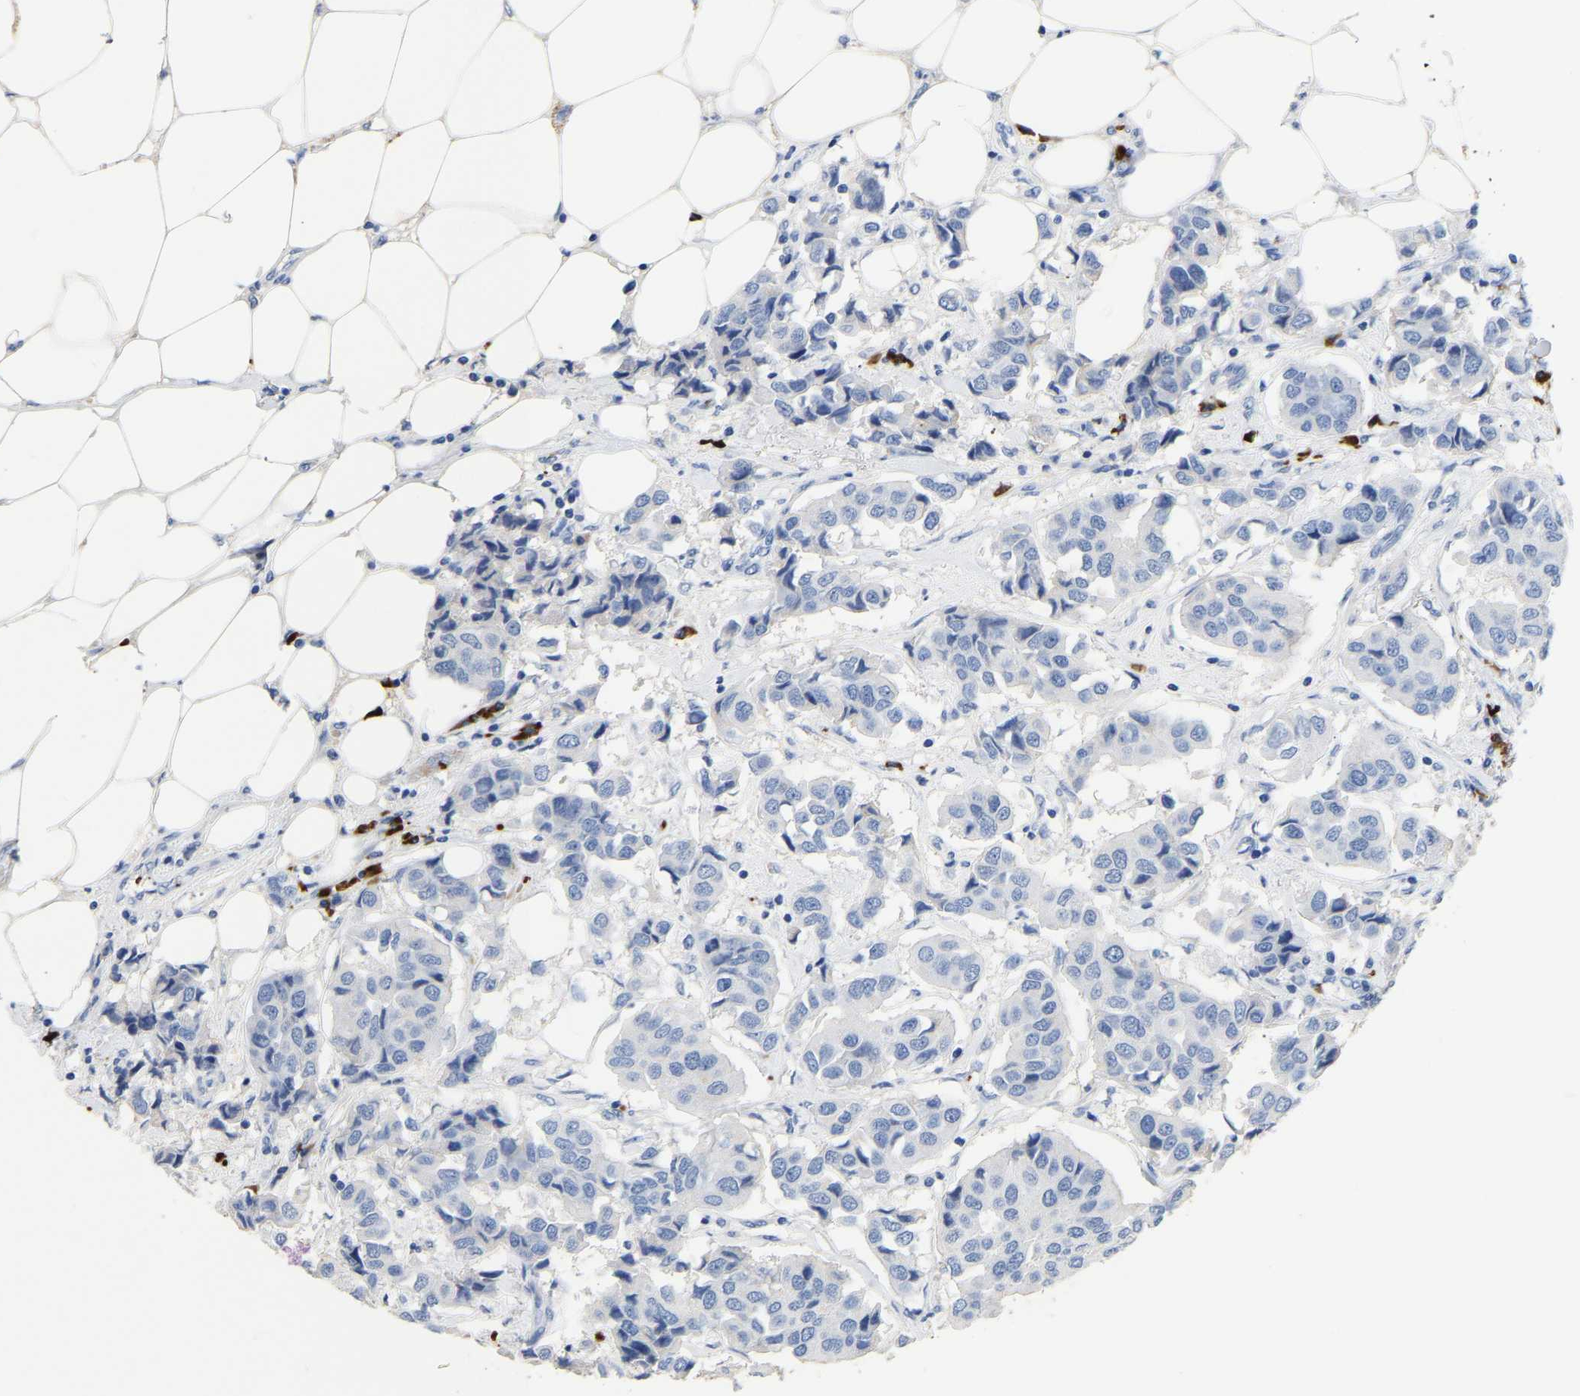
{"staining": {"intensity": "negative", "quantity": "none", "location": "none"}, "tissue": "breast cancer", "cell_type": "Tumor cells", "image_type": "cancer", "snomed": [{"axis": "morphology", "description": "Duct carcinoma"}, {"axis": "topography", "description": "Breast"}], "caption": "High magnification brightfield microscopy of breast intraductal carcinoma stained with DAB (brown) and counterstained with hematoxylin (blue): tumor cells show no significant positivity.", "gene": "FGF18", "patient": {"sex": "female", "age": 80}}